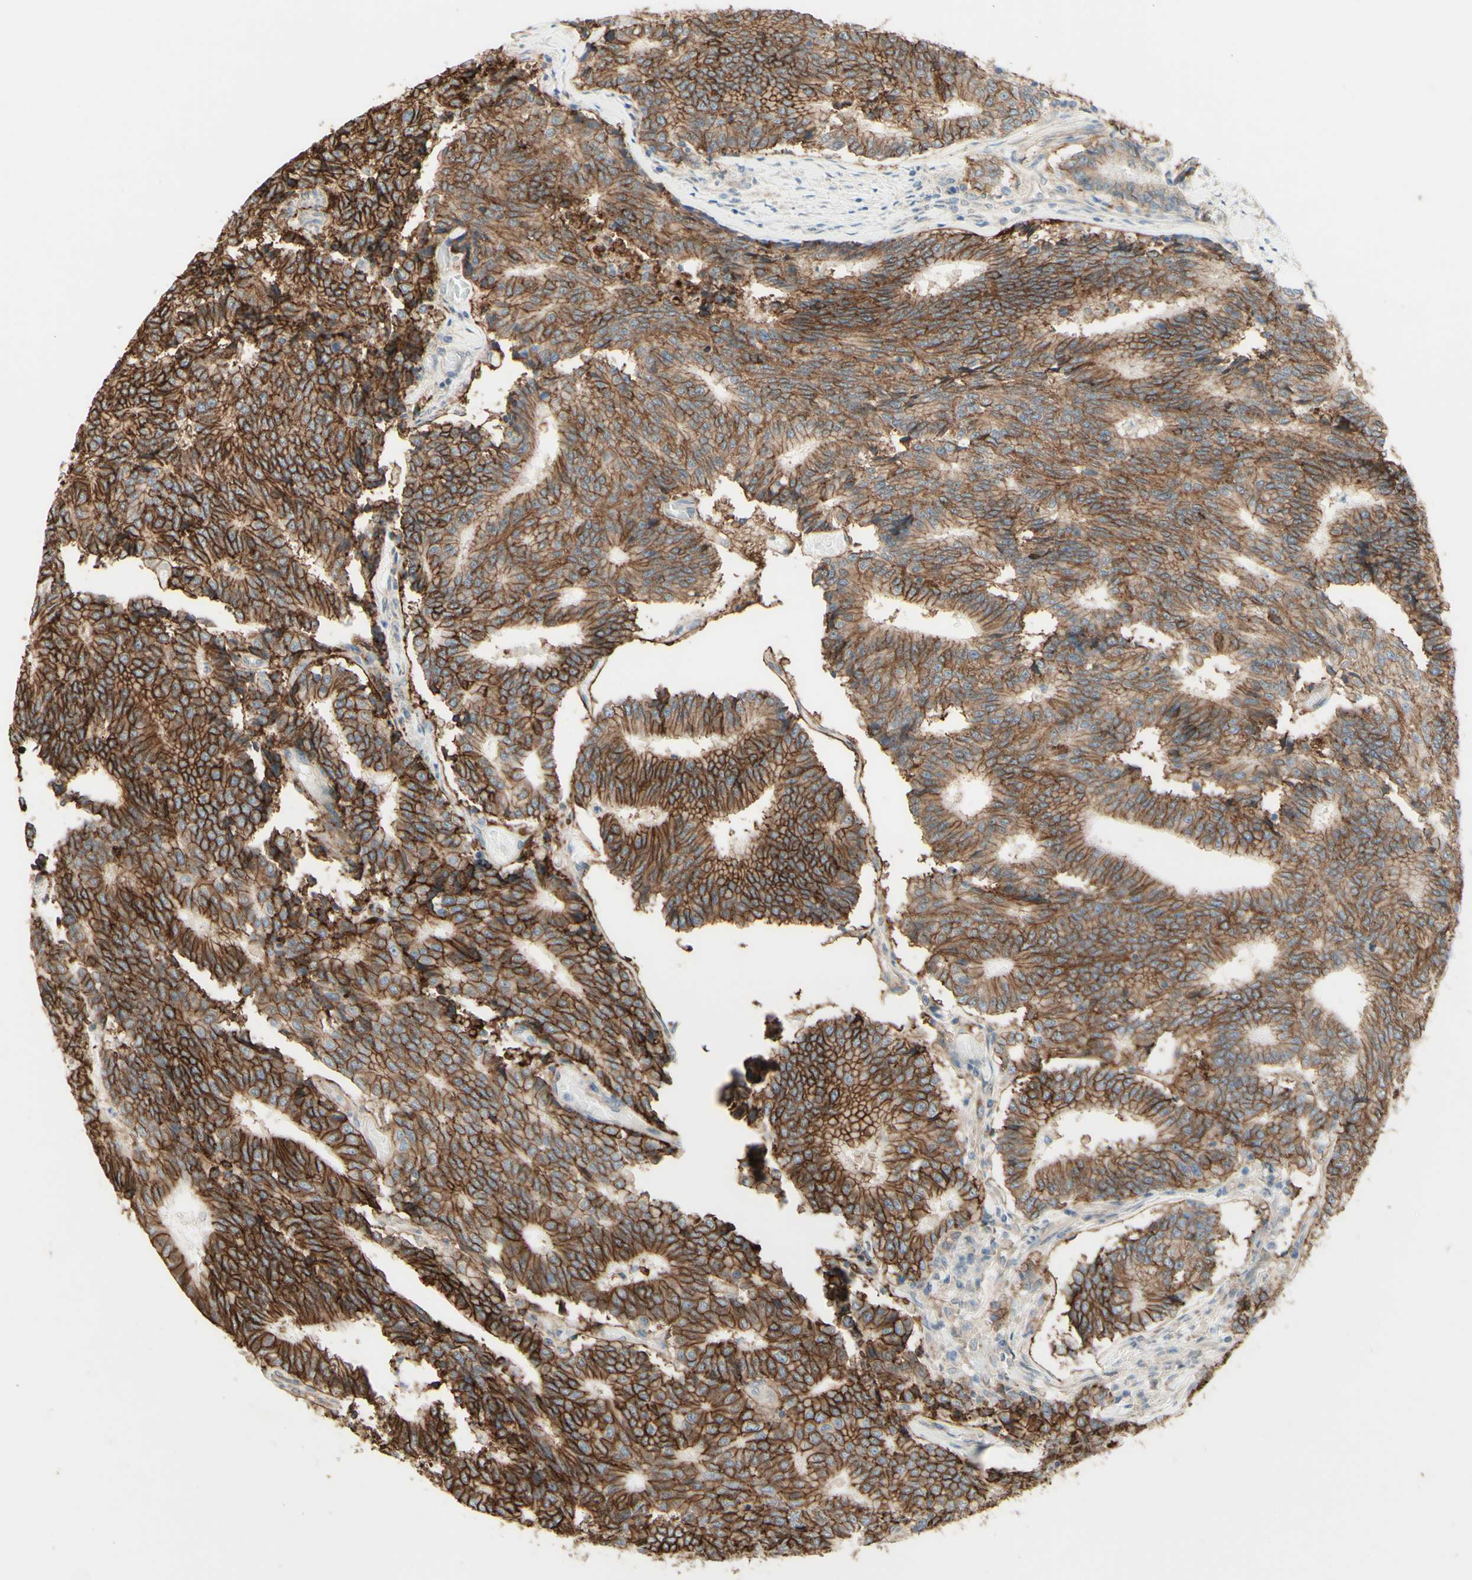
{"staining": {"intensity": "strong", "quantity": ">75%", "location": "cytoplasmic/membranous"}, "tissue": "prostate cancer", "cell_type": "Tumor cells", "image_type": "cancer", "snomed": [{"axis": "morphology", "description": "Normal tissue, NOS"}, {"axis": "morphology", "description": "Adenocarcinoma, High grade"}, {"axis": "topography", "description": "Prostate"}, {"axis": "topography", "description": "Seminal veicle"}], "caption": "Immunohistochemistry (IHC) staining of adenocarcinoma (high-grade) (prostate), which reveals high levels of strong cytoplasmic/membranous positivity in approximately >75% of tumor cells indicating strong cytoplasmic/membranous protein staining. The staining was performed using DAB (3,3'-diaminobenzidine) (brown) for protein detection and nuclei were counterstained in hematoxylin (blue).", "gene": "RNF149", "patient": {"sex": "male", "age": 55}}